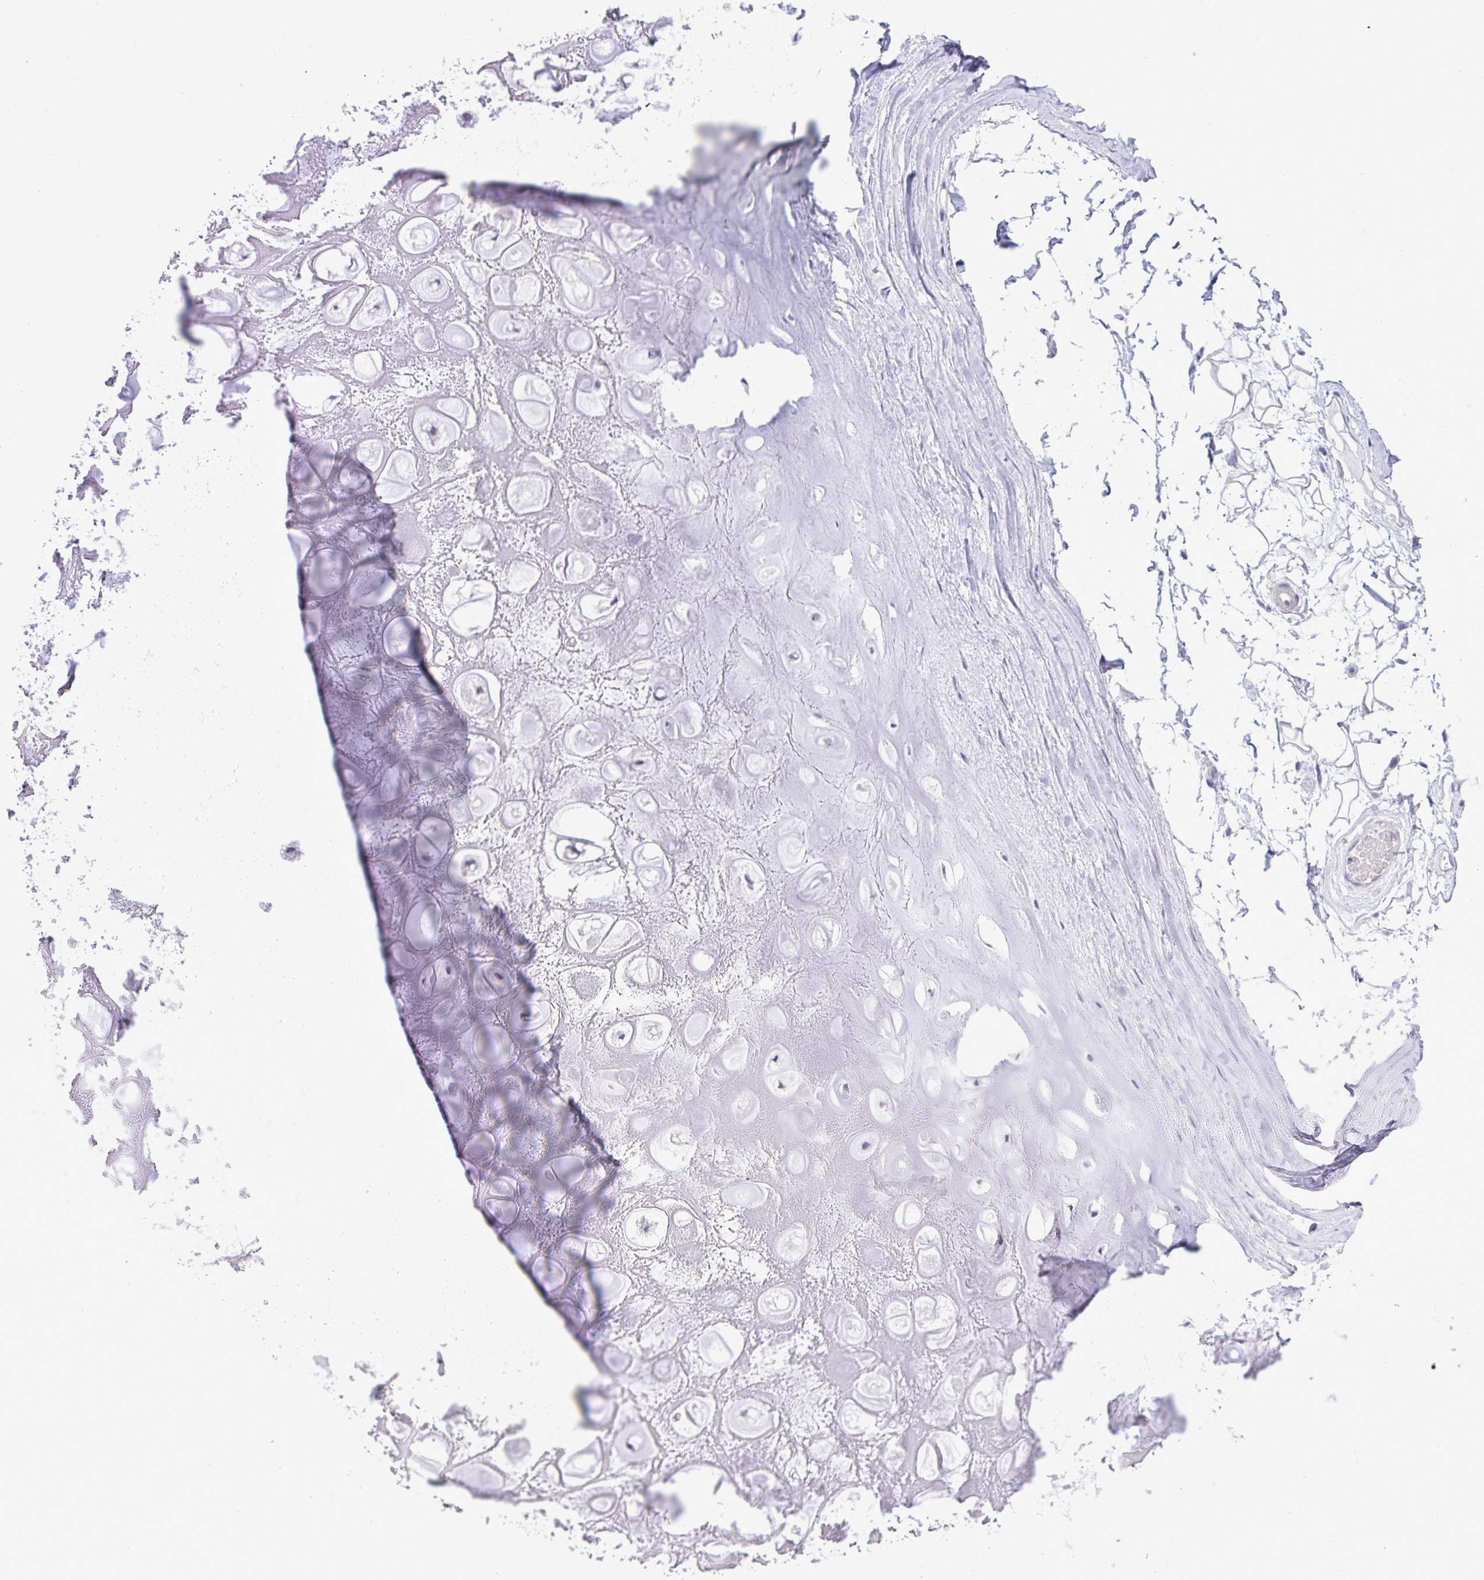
{"staining": {"intensity": "negative", "quantity": "none", "location": "none"}, "tissue": "adipose tissue", "cell_type": "Adipocytes", "image_type": "normal", "snomed": [{"axis": "morphology", "description": "Normal tissue, NOS"}, {"axis": "topography", "description": "Lymph node"}, {"axis": "topography", "description": "Cartilage tissue"}, {"axis": "topography", "description": "Nasopharynx"}], "caption": "Protein analysis of benign adipose tissue exhibits no significant positivity in adipocytes. (Brightfield microscopy of DAB (3,3'-diaminobenzidine) immunohistochemistry at high magnification).", "gene": "ATP6V0D2", "patient": {"sex": "male", "age": 63}}